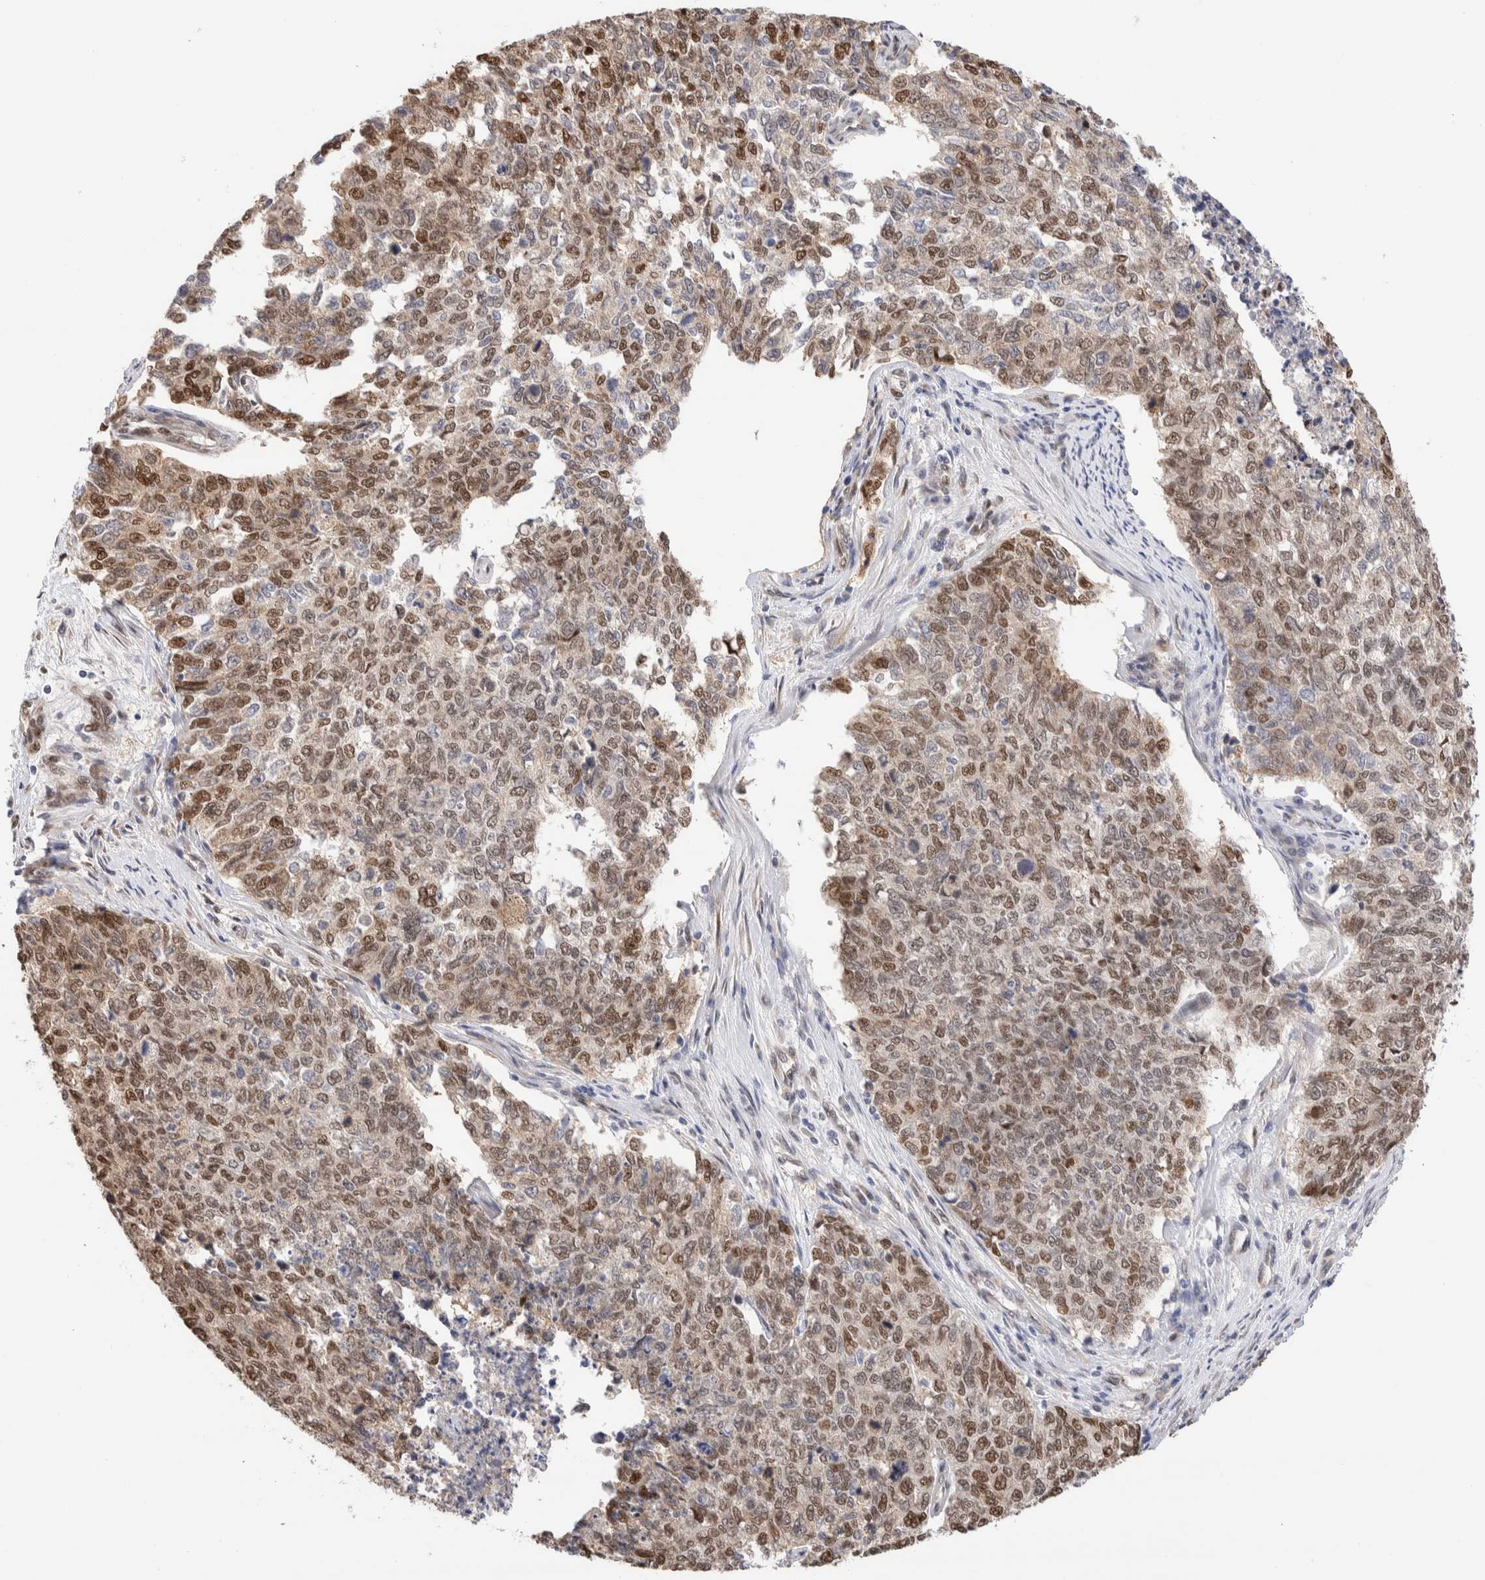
{"staining": {"intensity": "moderate", "quantity": ">75%", "location": "nuclear"}, "tissue": "cervical cancer", "cell_type": "Tumor cells", "image_type": "cancer", "snomed": [{"axis": "morphology", "description": "Squamous cell carcinoma, NOS"}, {"axis": "topography", "description": "Cervix"}], "caption": "Human squamous cell carcinoma (cervical) stained with a brown dye demonstrates moderate nuclear positive positivity in approximately >75% of tumor cells.", "gene": "NSMAF", "patient": {"sex": "female", "age": 63}}